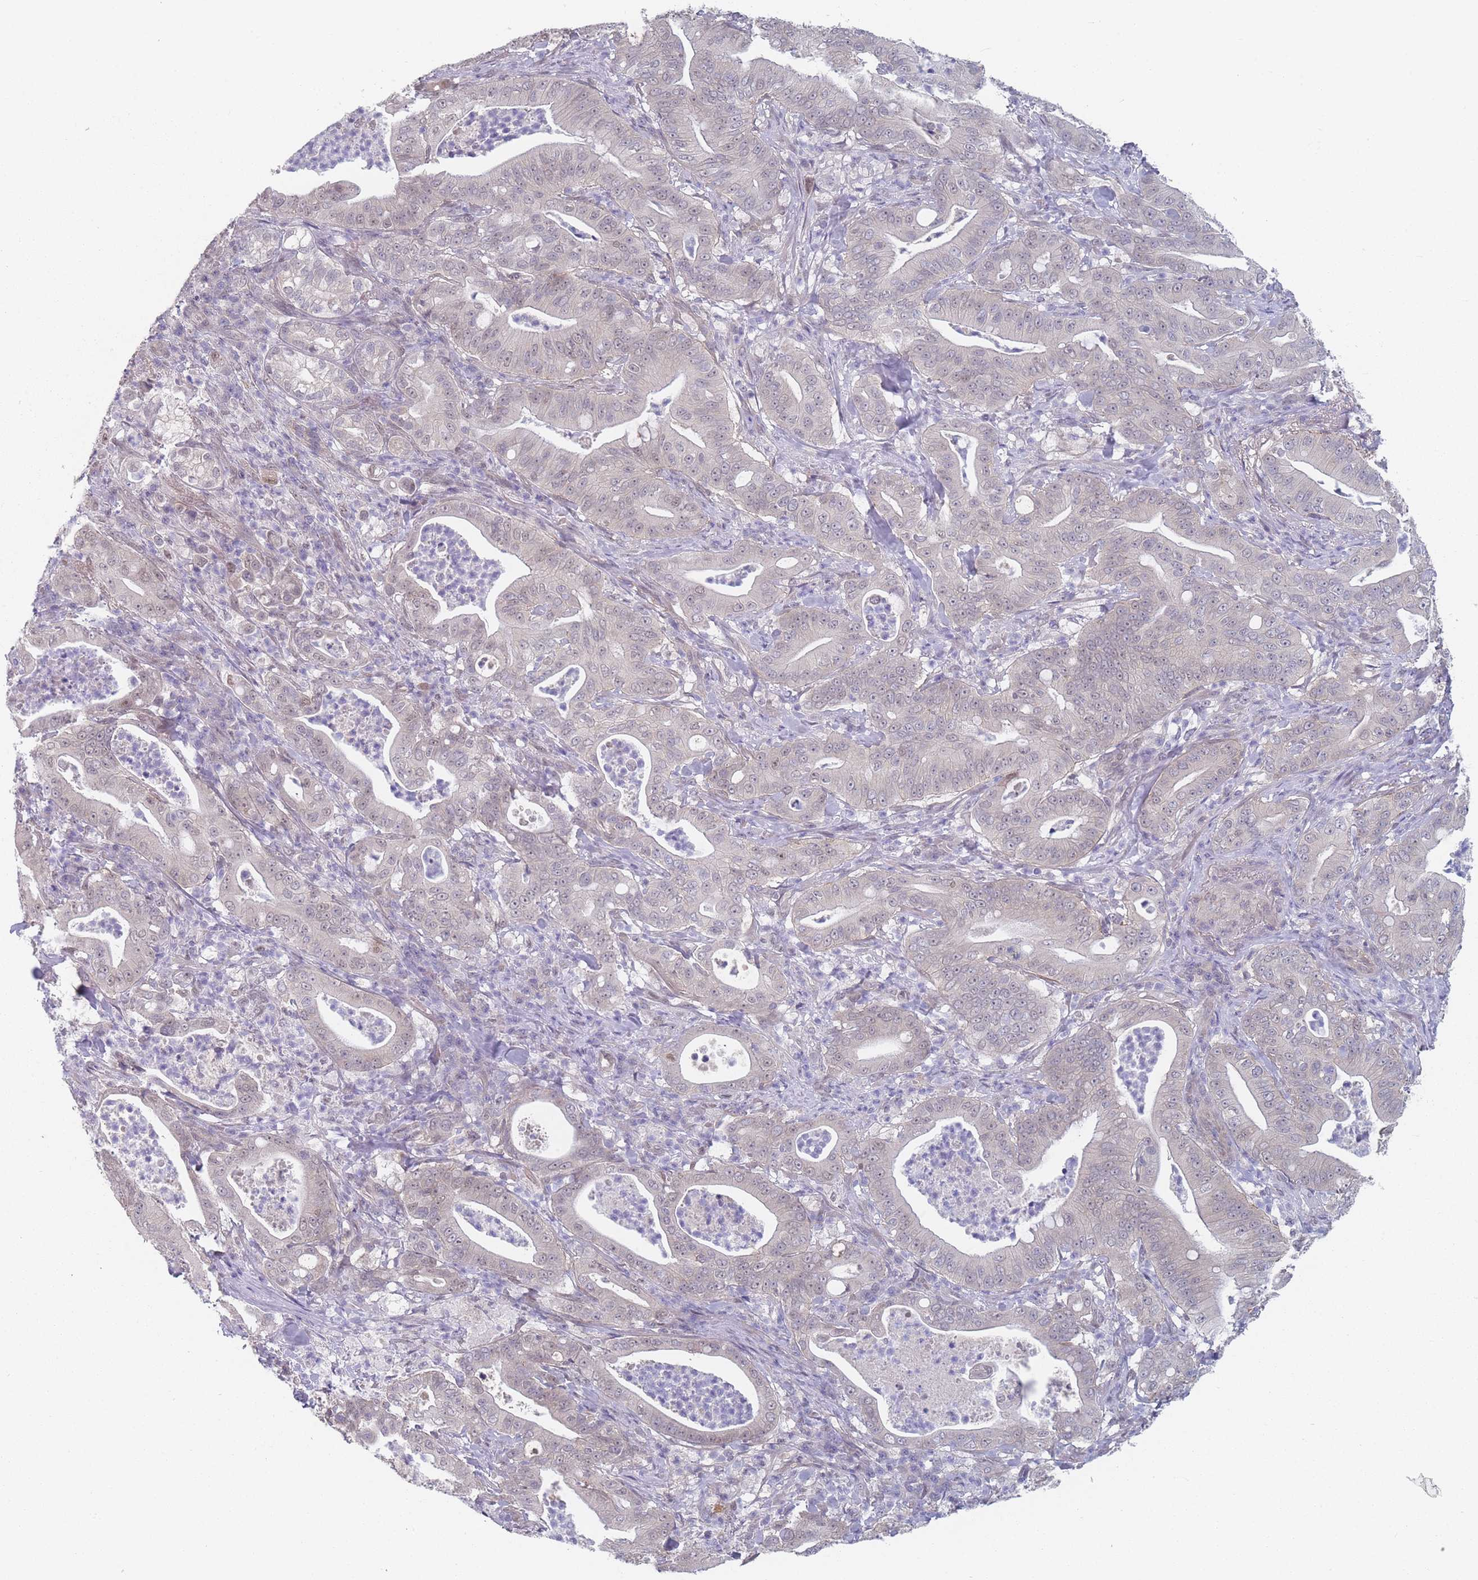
{"staining": {"intensity": "negative", "quantity": "none", "location": "none"}, "tissue": "pancreatic cancer", "cell_type": "Tumor cells", "image_type": "cancer", "snomed": [{"axis": "morphology", "description": "Adenocarcinoma, NOS"}, {"axis": "topography", "description": "Pancreas"}], "caption": "Histopathology image shows no significant protein expression in tumor cells of pancreatic adenocarcinoma. (Stains: DAB (3,3'-diaminobenzidine) immunohistochemistry with hematoxylin counter stain, Microscopy: brightfield microscopy at high magnification).", "gene": "ANKRD10", "patient": {"sex": "male", "age": 71}}